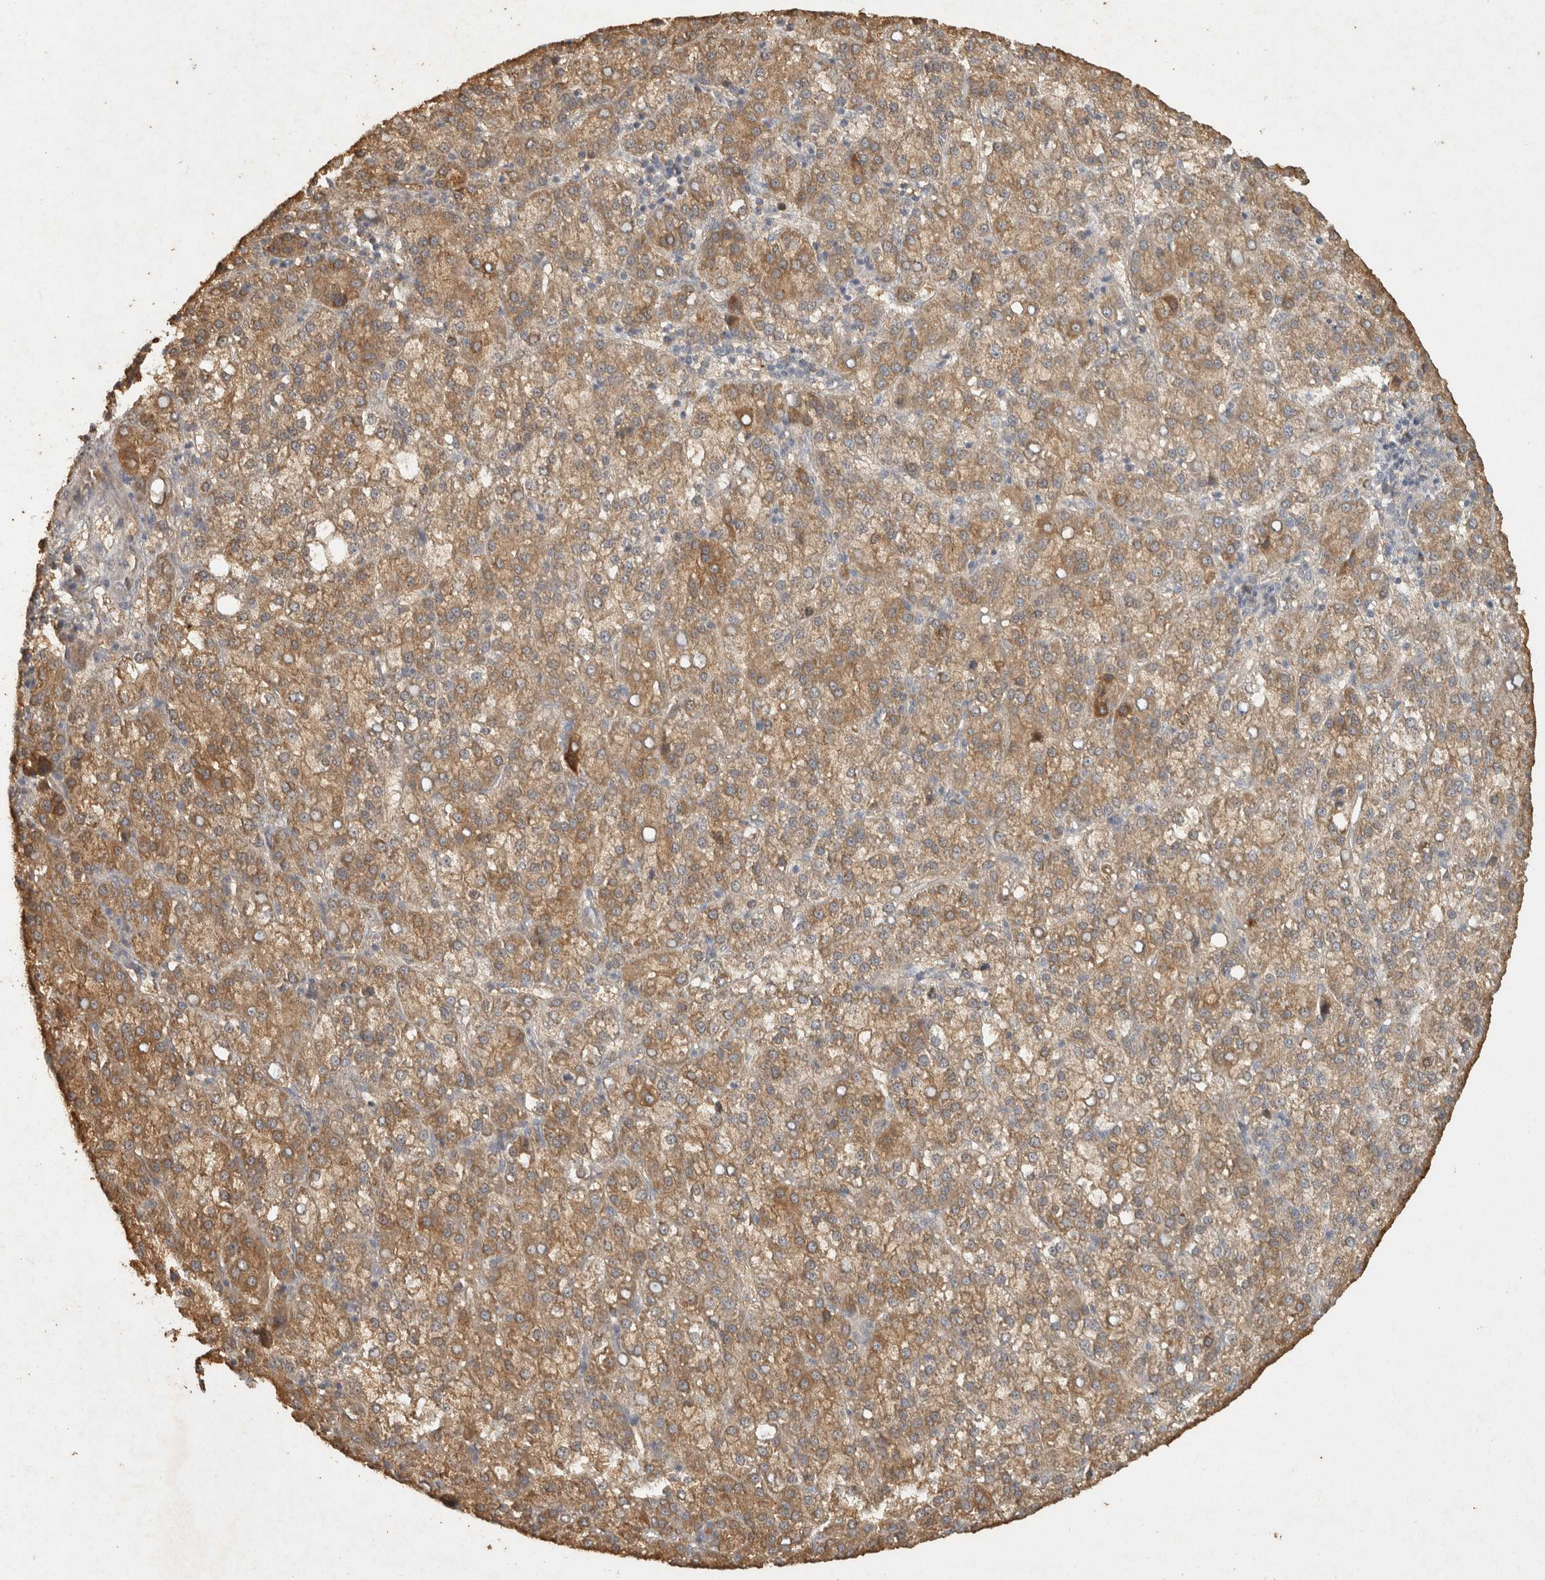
{"staining": {"intensity": "moderate", "quantity": ">75%", "location": "cytoplasmic/membranous"}, "tissue": "liver cancer", "cell_type": "Tumor cells", "image_type": "cancer", "snomed": [{"axis": "morphology", "description": "Carcinoma, Hepatocellular, NOS"}, {"axis": "topography", "description": "Liver"}], "caption": "Moderate cytoplasmic/membranous protein expression is appreciated in about >75% of tumor cells in liver cancer (hepatocellular carcinoma). (DAB IHC with brightfield microscopy, high magnification).", "gene": "OSTN", "patient": {"sex": "female", "age": 58}}